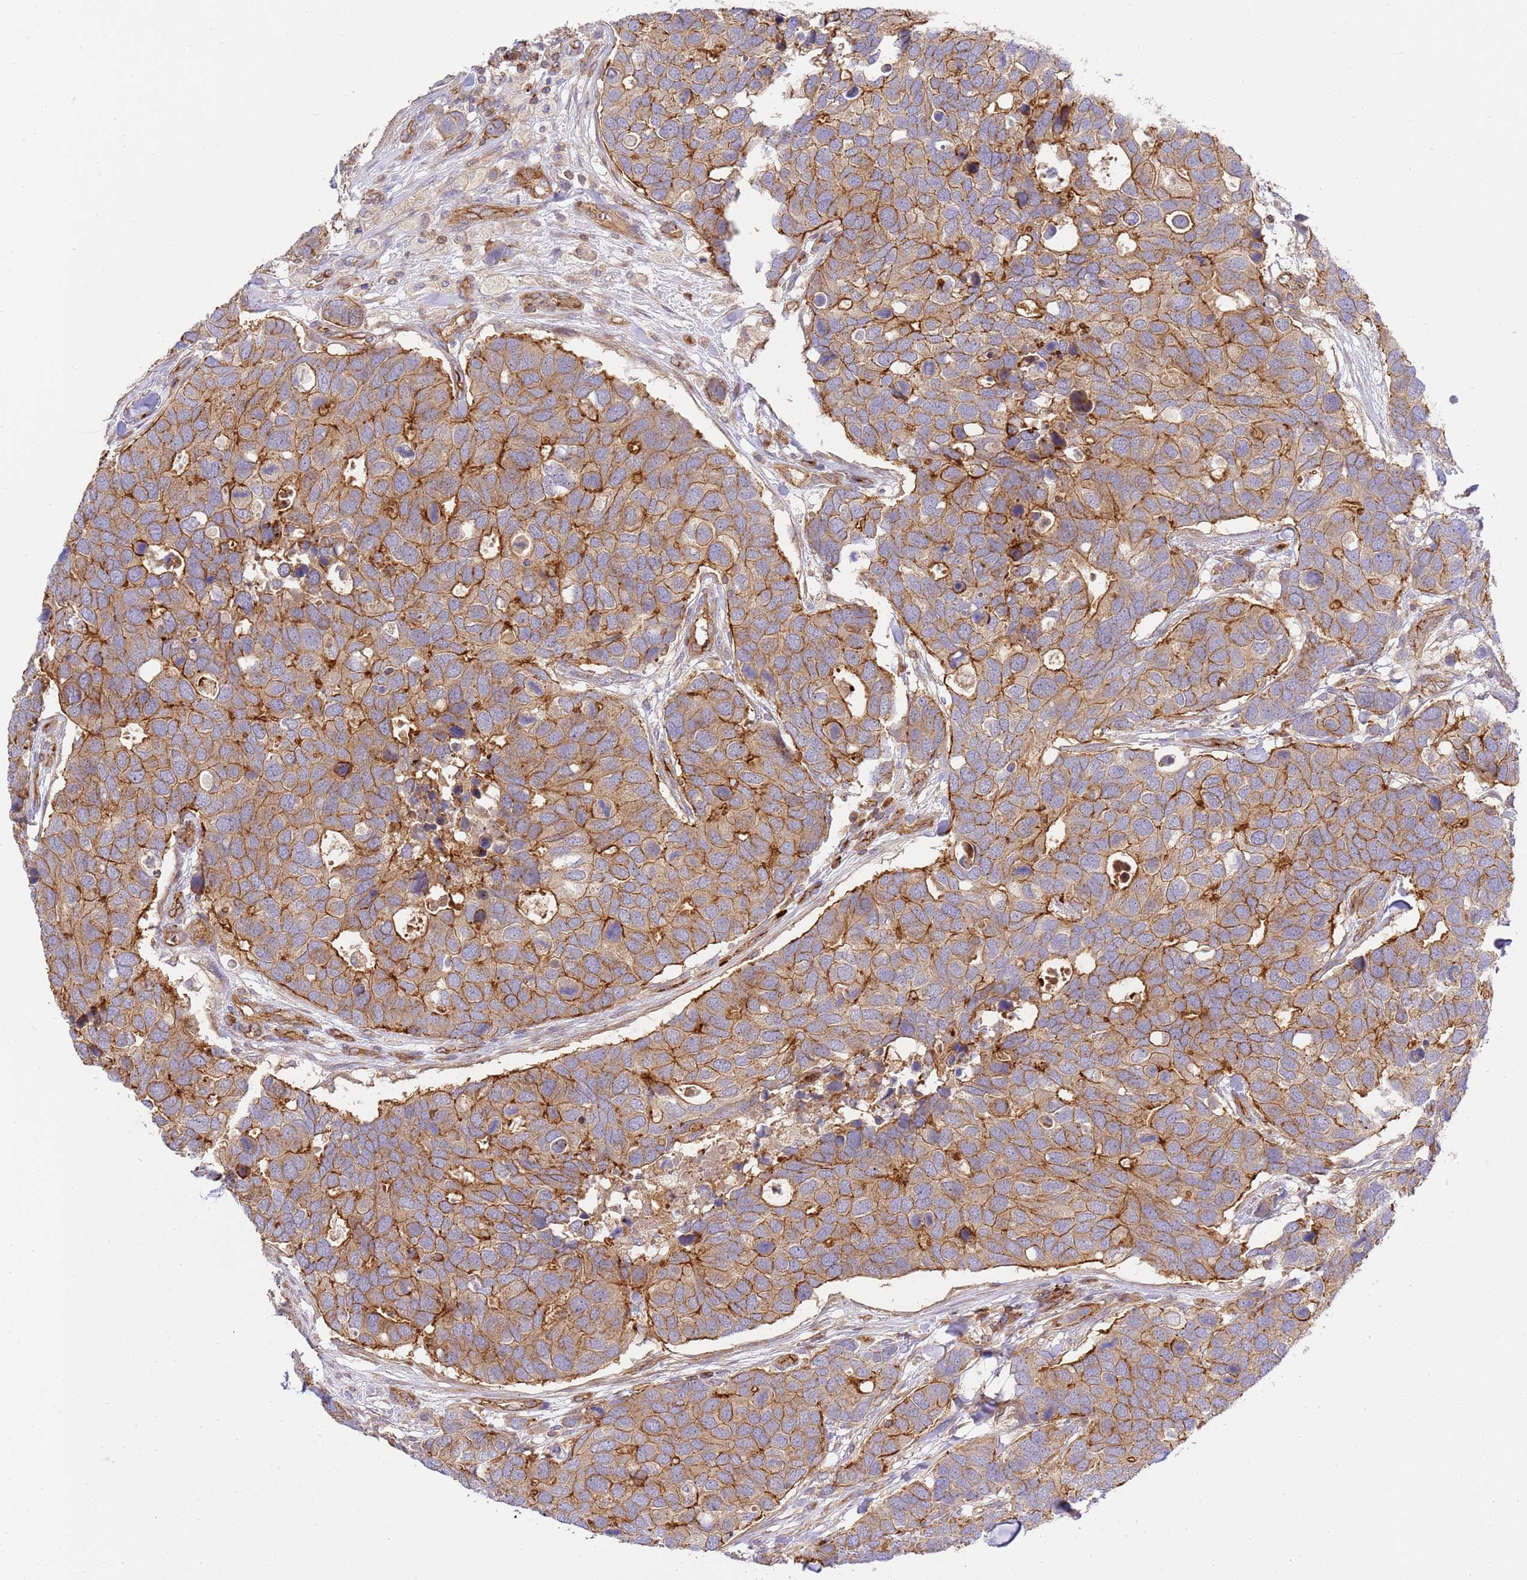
{"staining": {"intensity": "strong", "quantity": ">75%", "location": "cytoplasmic/membranous"}, "tissue": "breast cancer", "cell_type": "Tumor cells", "image_type": "cancer", "snomed": [{"axis": "morphology", "description": "Duct carcinoma"}, {"axis": "topography", "description": "Breast"}], "caption": "Tumor cells demonstrate high levels of strong cytoplasmic/membranous positivity in about >75% of cells in breast intraductal carcinoma.", "gene": "EFCAB8", "patient": {"sex": "female", "age": 83}}